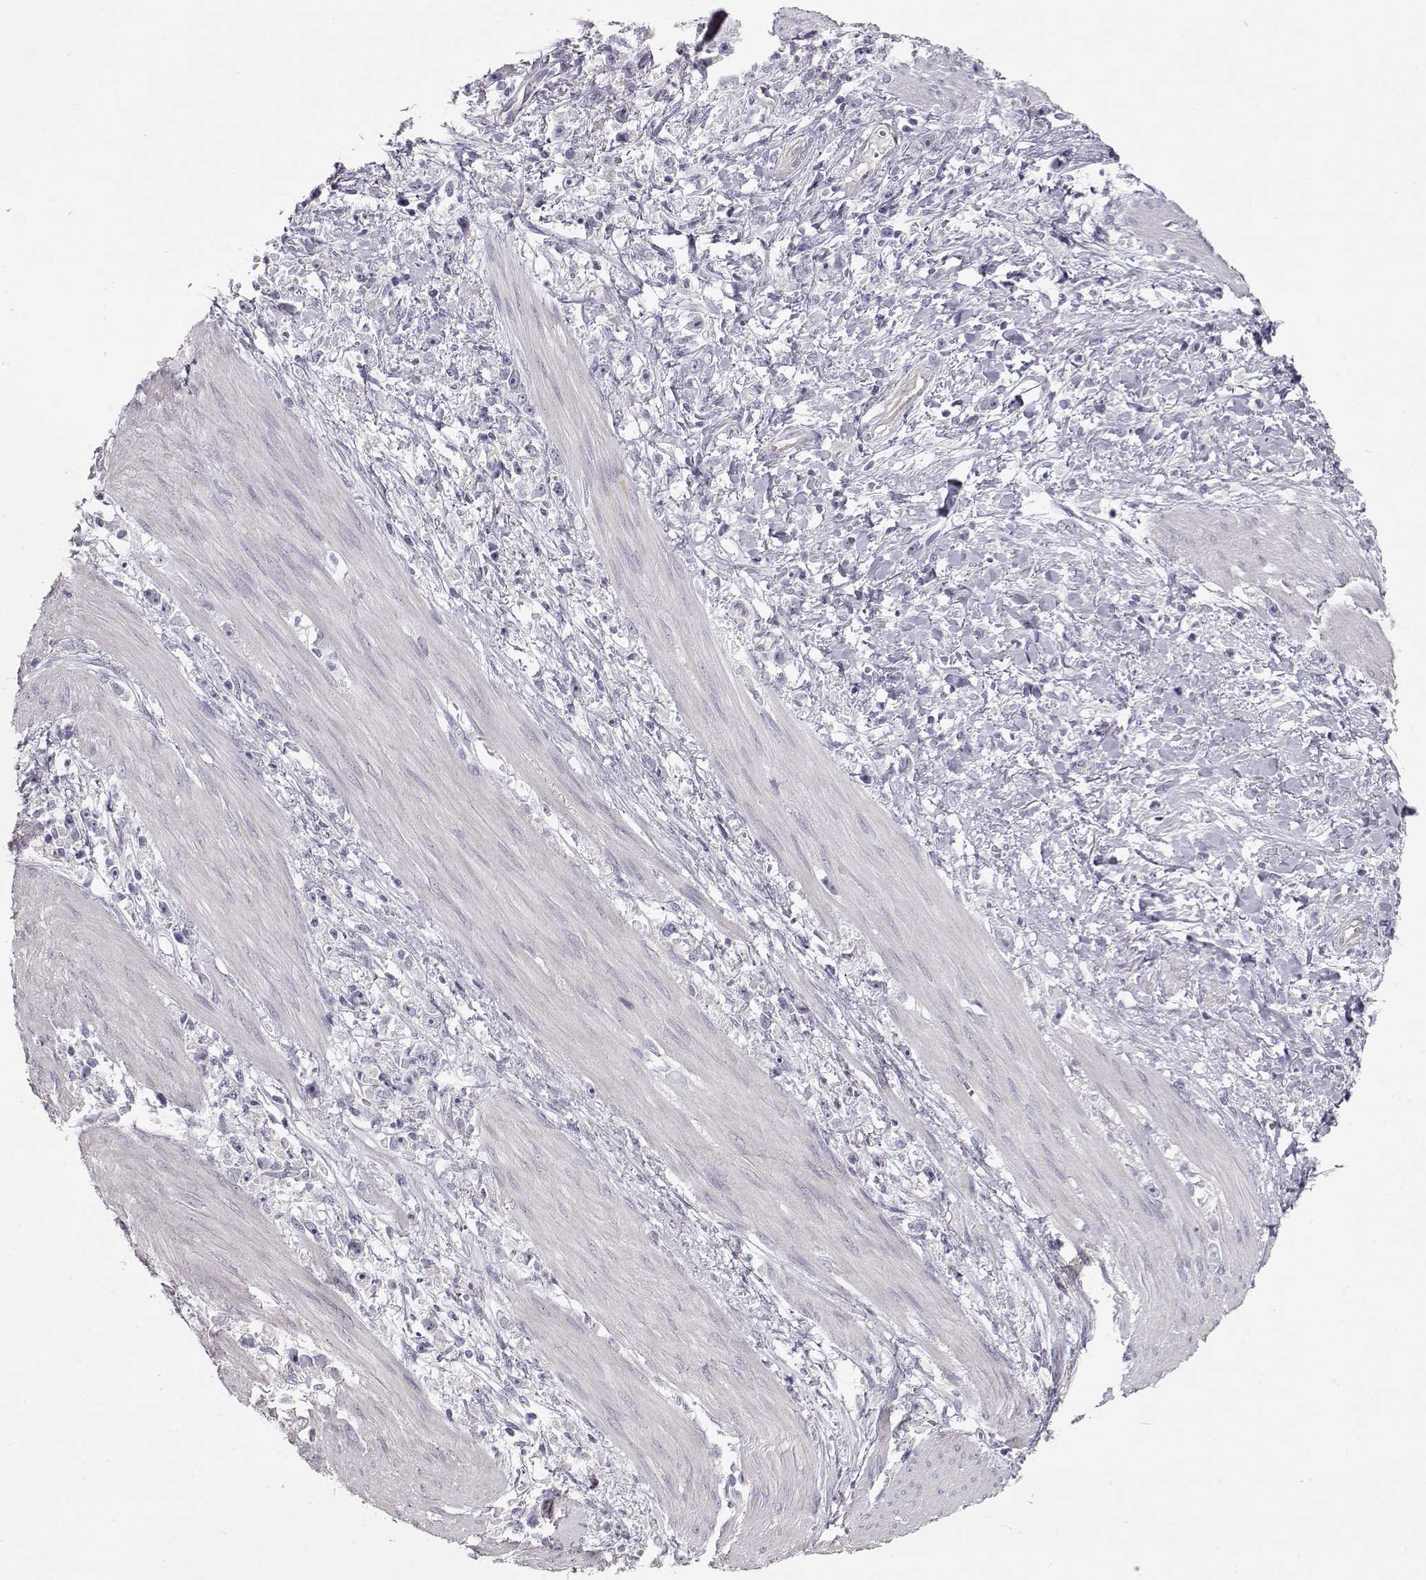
{"staining": {"intensity": "negative", "quantity": "none", "location": "none"}, "tissue": "stomach cancer", "cell_type": "Tumor cells", "image_type": "cancer", "snomed": [{"axis": "morphology", "description": "Adenocarcinoma, NOS"}, {"axis": "topography", "description": "Stomach"}], "caption": "This is an immunohistochemistry (IHC) micrograph of stomach cancer. There is no staining in tumor cells.", "gene": "SLC18A1", "patient": {"sex": "female", "age": 59}}